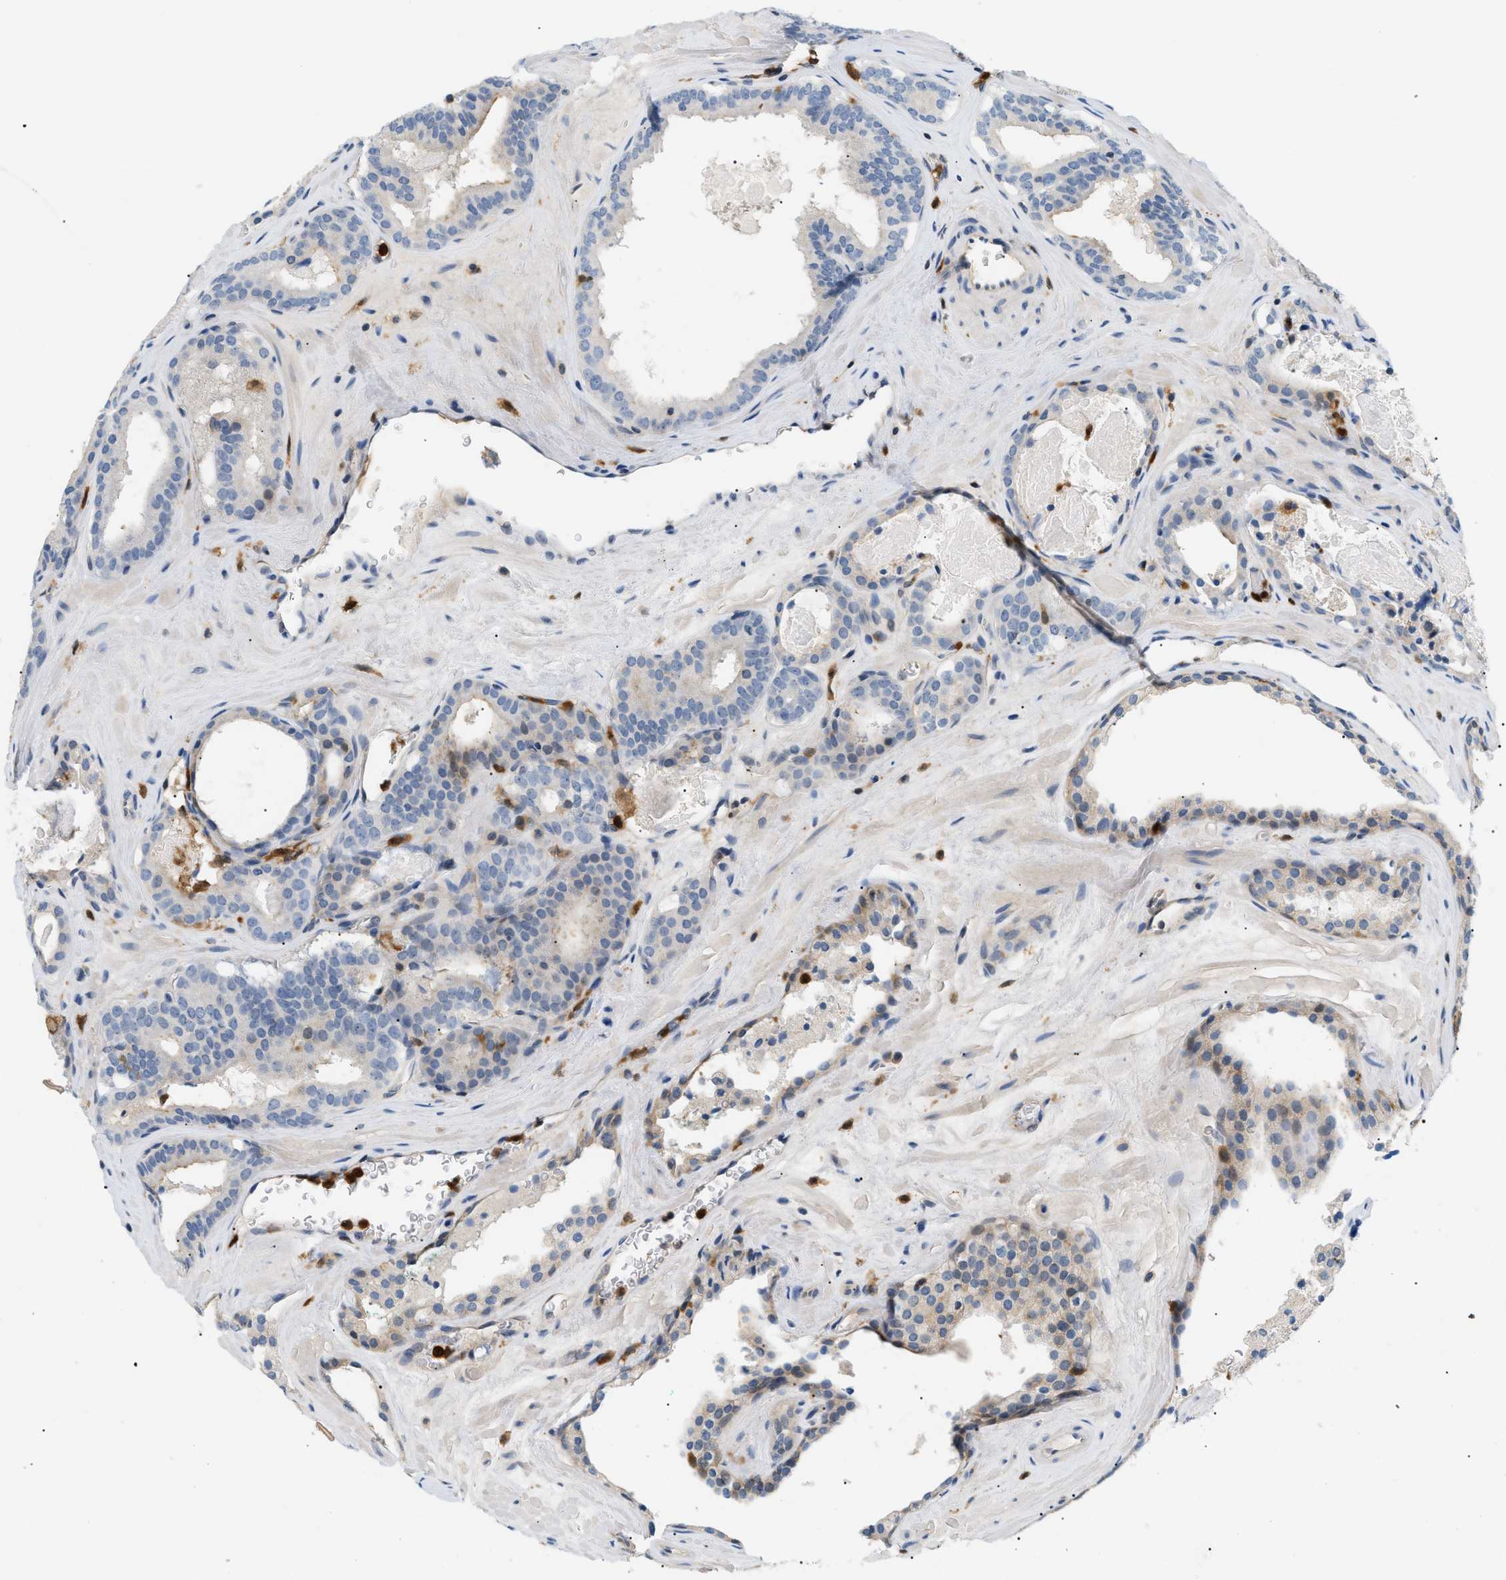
{"staining": {"intensity": "negative", "quantity": "none", "location": "none"}, "tissue": "prostate cancer", "cell_type": "Tumor cells", "image_type": "cancer", "snomed": [{"axis": "morphology", "description": "Adenocarcinoma, High grade"}, {"axis": "topography", "description": "Prostate"}], "caption": "Immunohistochemistry (IHC) histopathology image of high-grade adenocarcinoma (prostate) stained for a protein (brown), which displays no positivity in tumor cells.", "gene": "PYCARD", "patient": {"sex": "male", "age": 60}}